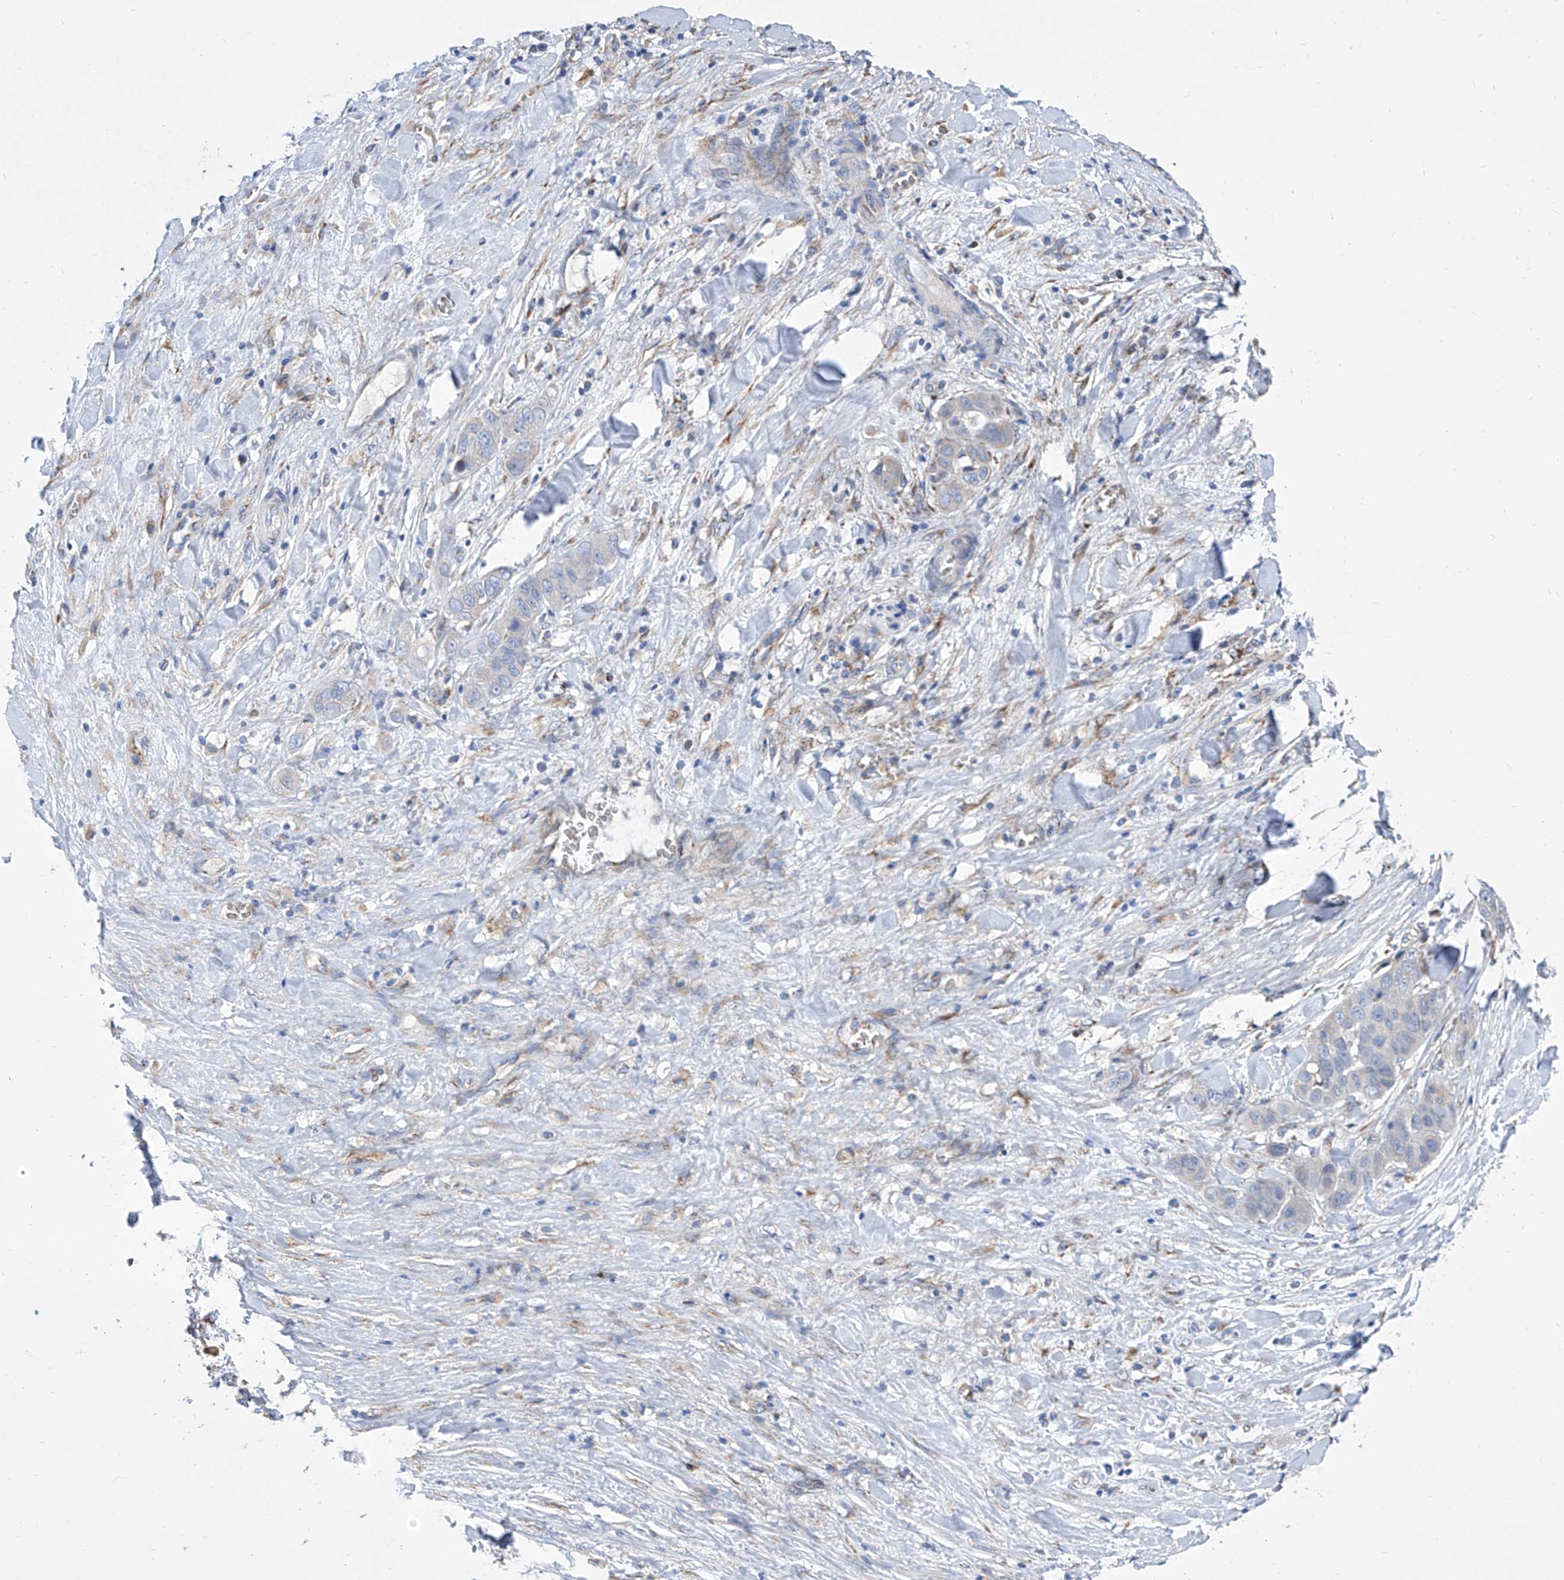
{"staining": {"intensity": "negative", "quantity": "none", "location": "none"}, "tissue": "liver cancer", "cell_type": "Tumor cells", "image_type": "cancer", "snomed": [{"axis": "morphology", "description": "Cholangiocarcinoma"}, {"axis": "topography", "description": "Liver"}], "caption": "This image is of cholangiocarcinoma (liver) stained with immunohistochemistry to label a protein in brown with the nuclei are counter-stained blue. There is no expression in tumor cells. The staining is performed using DAB (3,3'-diaminobenzidine) brown chromogen with nuclei counter-stained in using hematoxylin.", "gene": "TJAP1", "patient": {"sex": "female", "age": 52}}